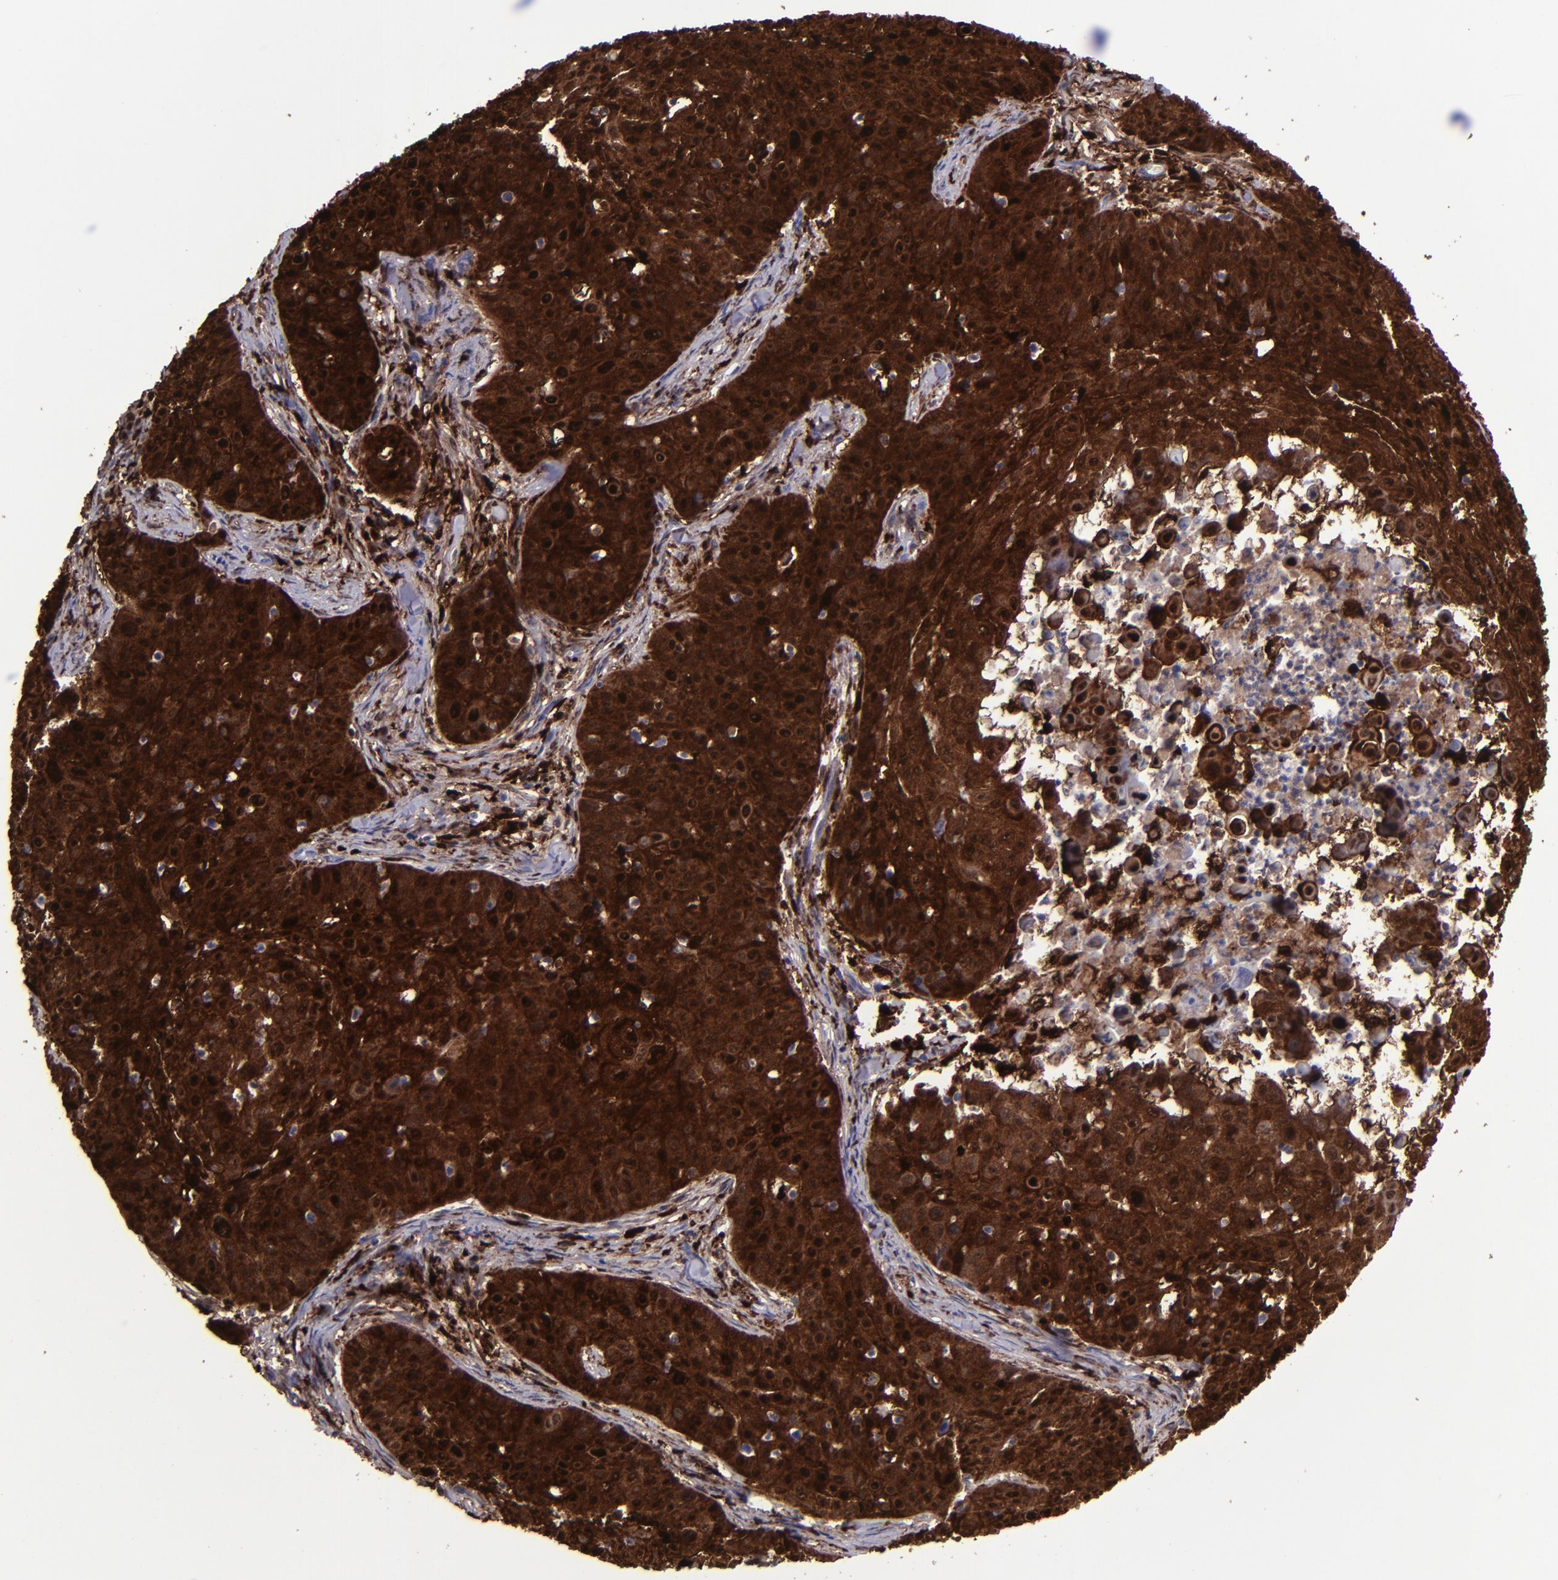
{"staining": {"intensity": "strong", "quantity": ">75%", "location": "cytoplasmic/membranous,nuclear"}, "tissue": "skin cancer", "cell_type": "Tumor cells", "image_type": "cancer", "snomed": [{"axis": "morphology", "description": "Squamous cell carcinoma, NOS"}, {"axis": "topography", "description": "Skin"}], "caption": "A histopathology image of skin cancer (squamous cell carcinoma) stained for a protein demonstrates strong cytoplasmic/membranous and nuclear brown staining in tumor cells.", "gene": "TYMP", "patient": {"sex": "male", "age": 82}}